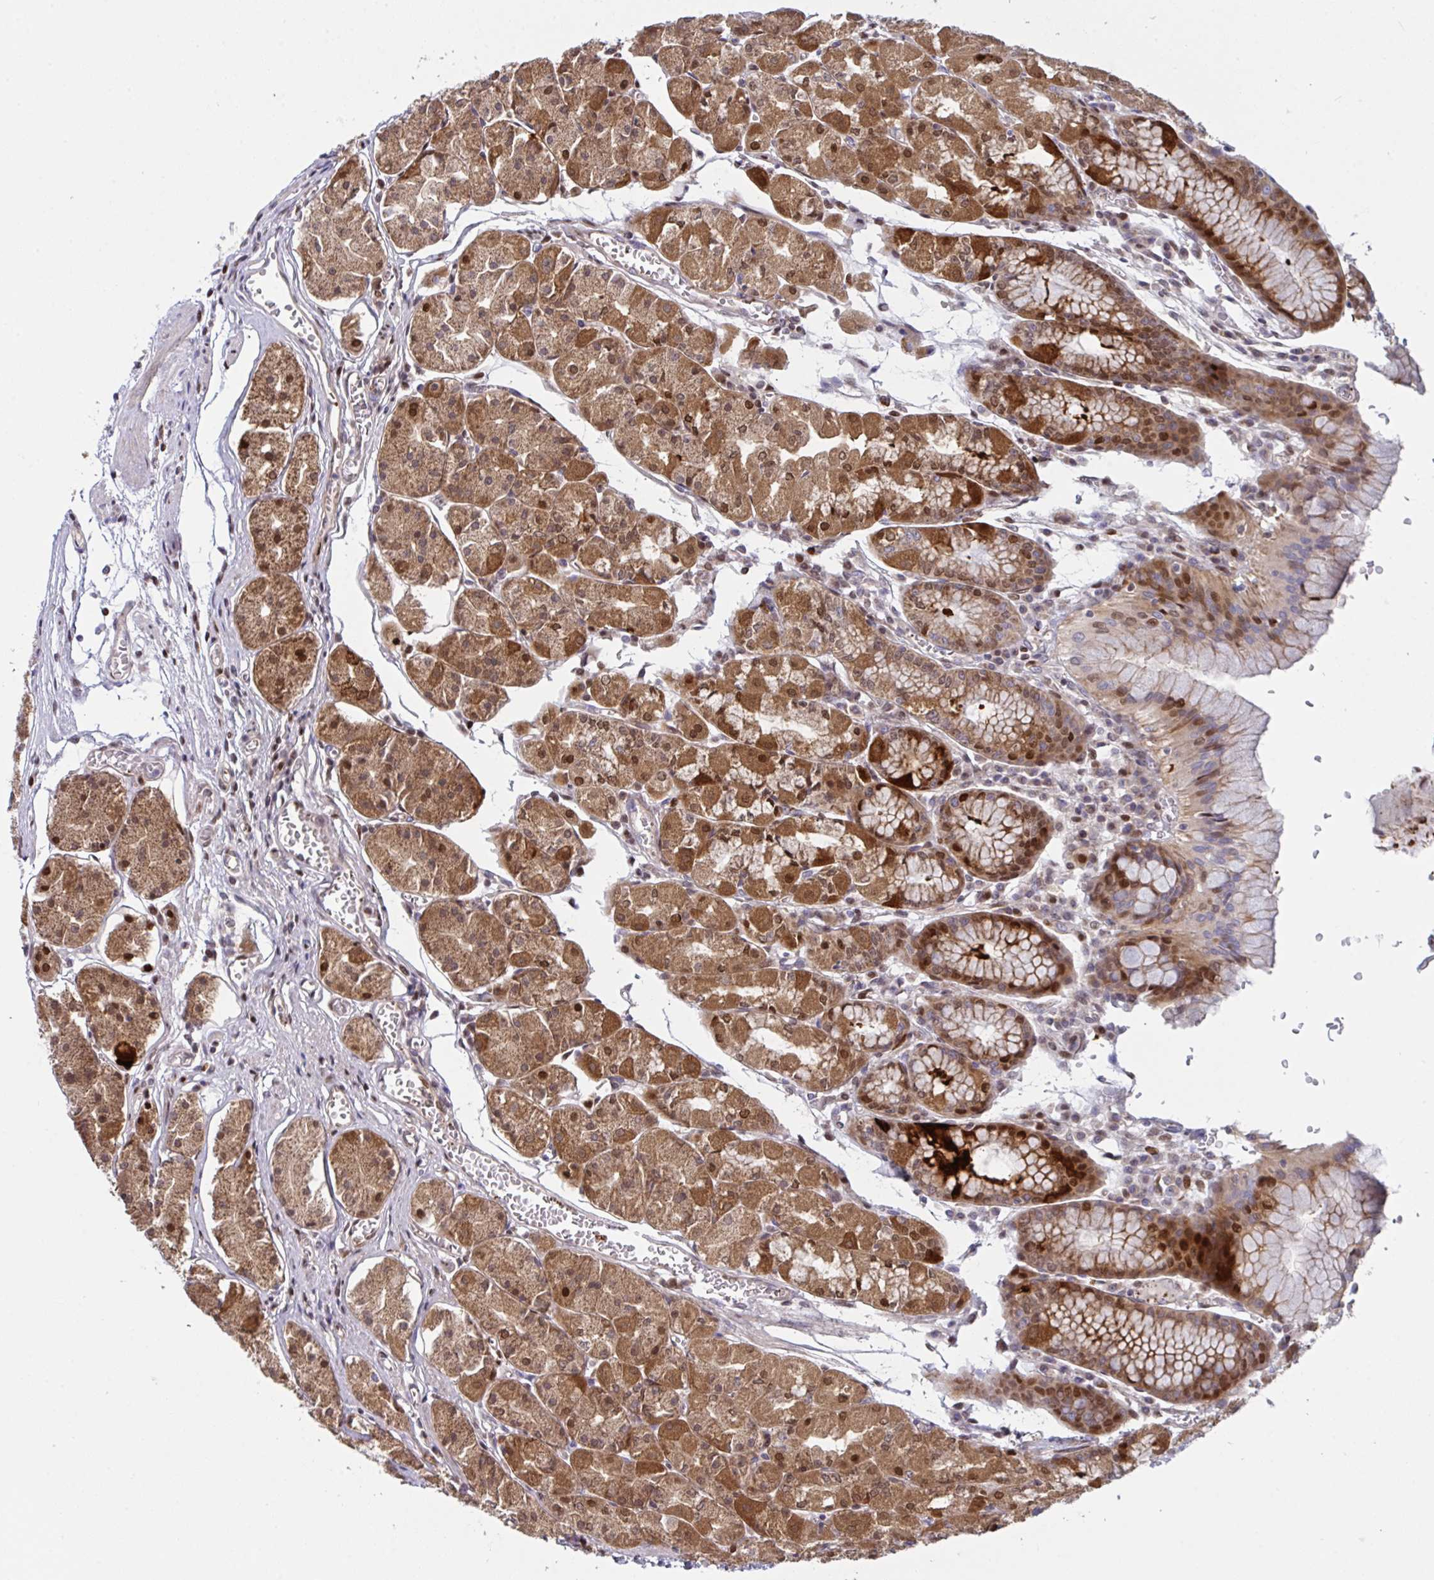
{"staining": {"intensity": "moderate", "quantity": "25%-75%", "location": "cytoplasmic/membranous,nuclear"}, "tissue": "stomach", "cell_type": "Glandular cells", "image_type": "normal", "snomed": [{"axis": "morphology", "description": "Normal tissue, NOS"}, {"axis": "topography", "description": "Stomach"}], "caption": "This is an image of immunohistochemistry staining of benign stomach, which shows moderate expression in the cytoplasmic/membranous,nuclear of glandular cells.", "gene": "MRPS2", "patient": {"sex": "male", "age": 55}}